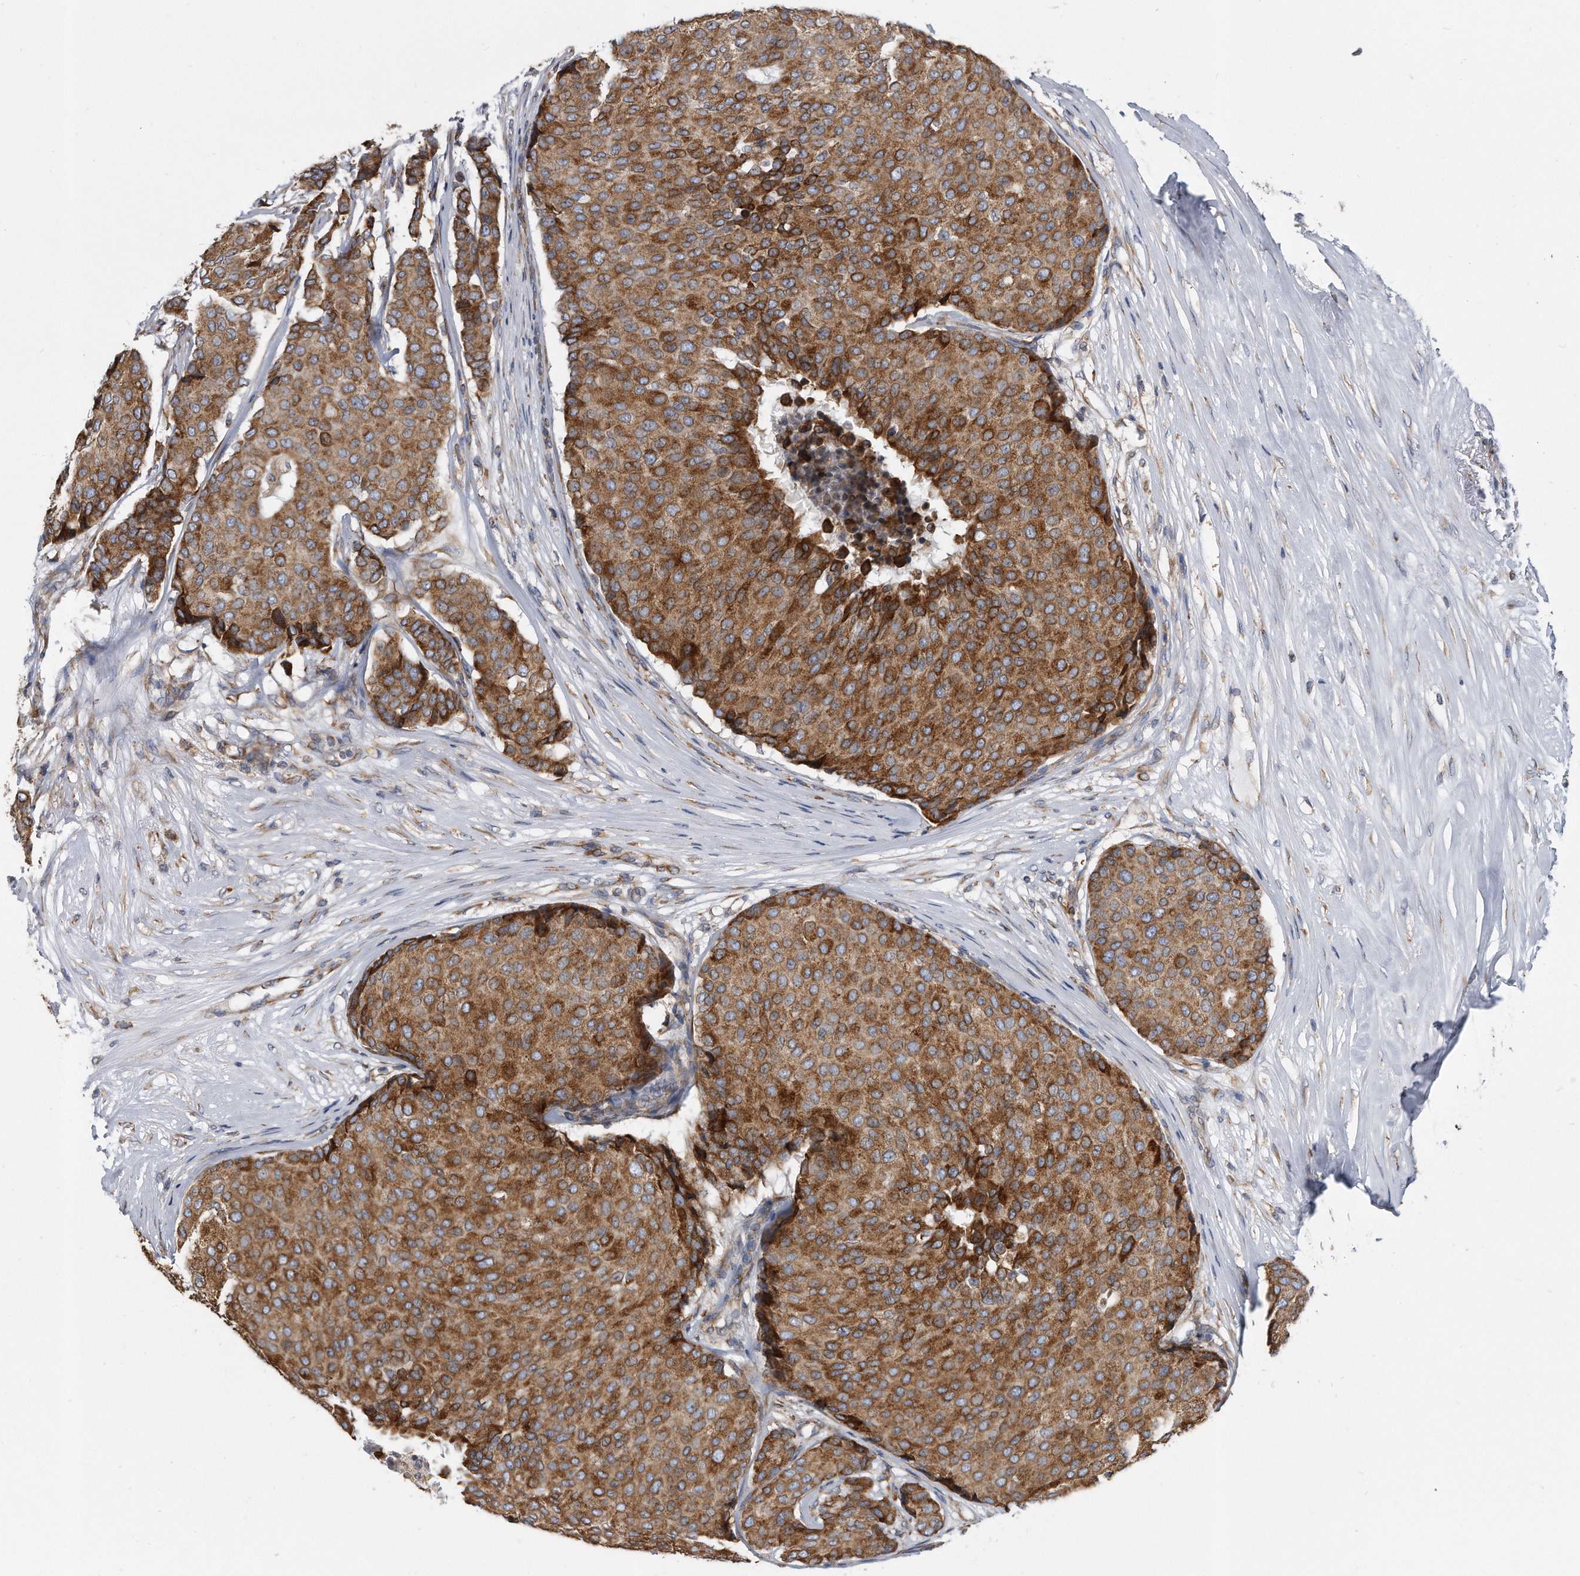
{"staining": {"intensity": "strong", "quantity": ">75%", "location": "cytoplasmic/membranous"}, "tissue": "breast cancer", "cell_type": "Tumor cells", "image_type": "cancer", "snomed": [{"axis": "morphology", "description": "Duct carcinoma"}, {"axis": "topography", "description": "Breast"}], "caption": "Human invasive ductal carcinoma (breast) stained with a protein marker demonstrates strong staining in tumor cells.", "gene": "CCDC47", "patient": {"sex": "female", "age": 75}}